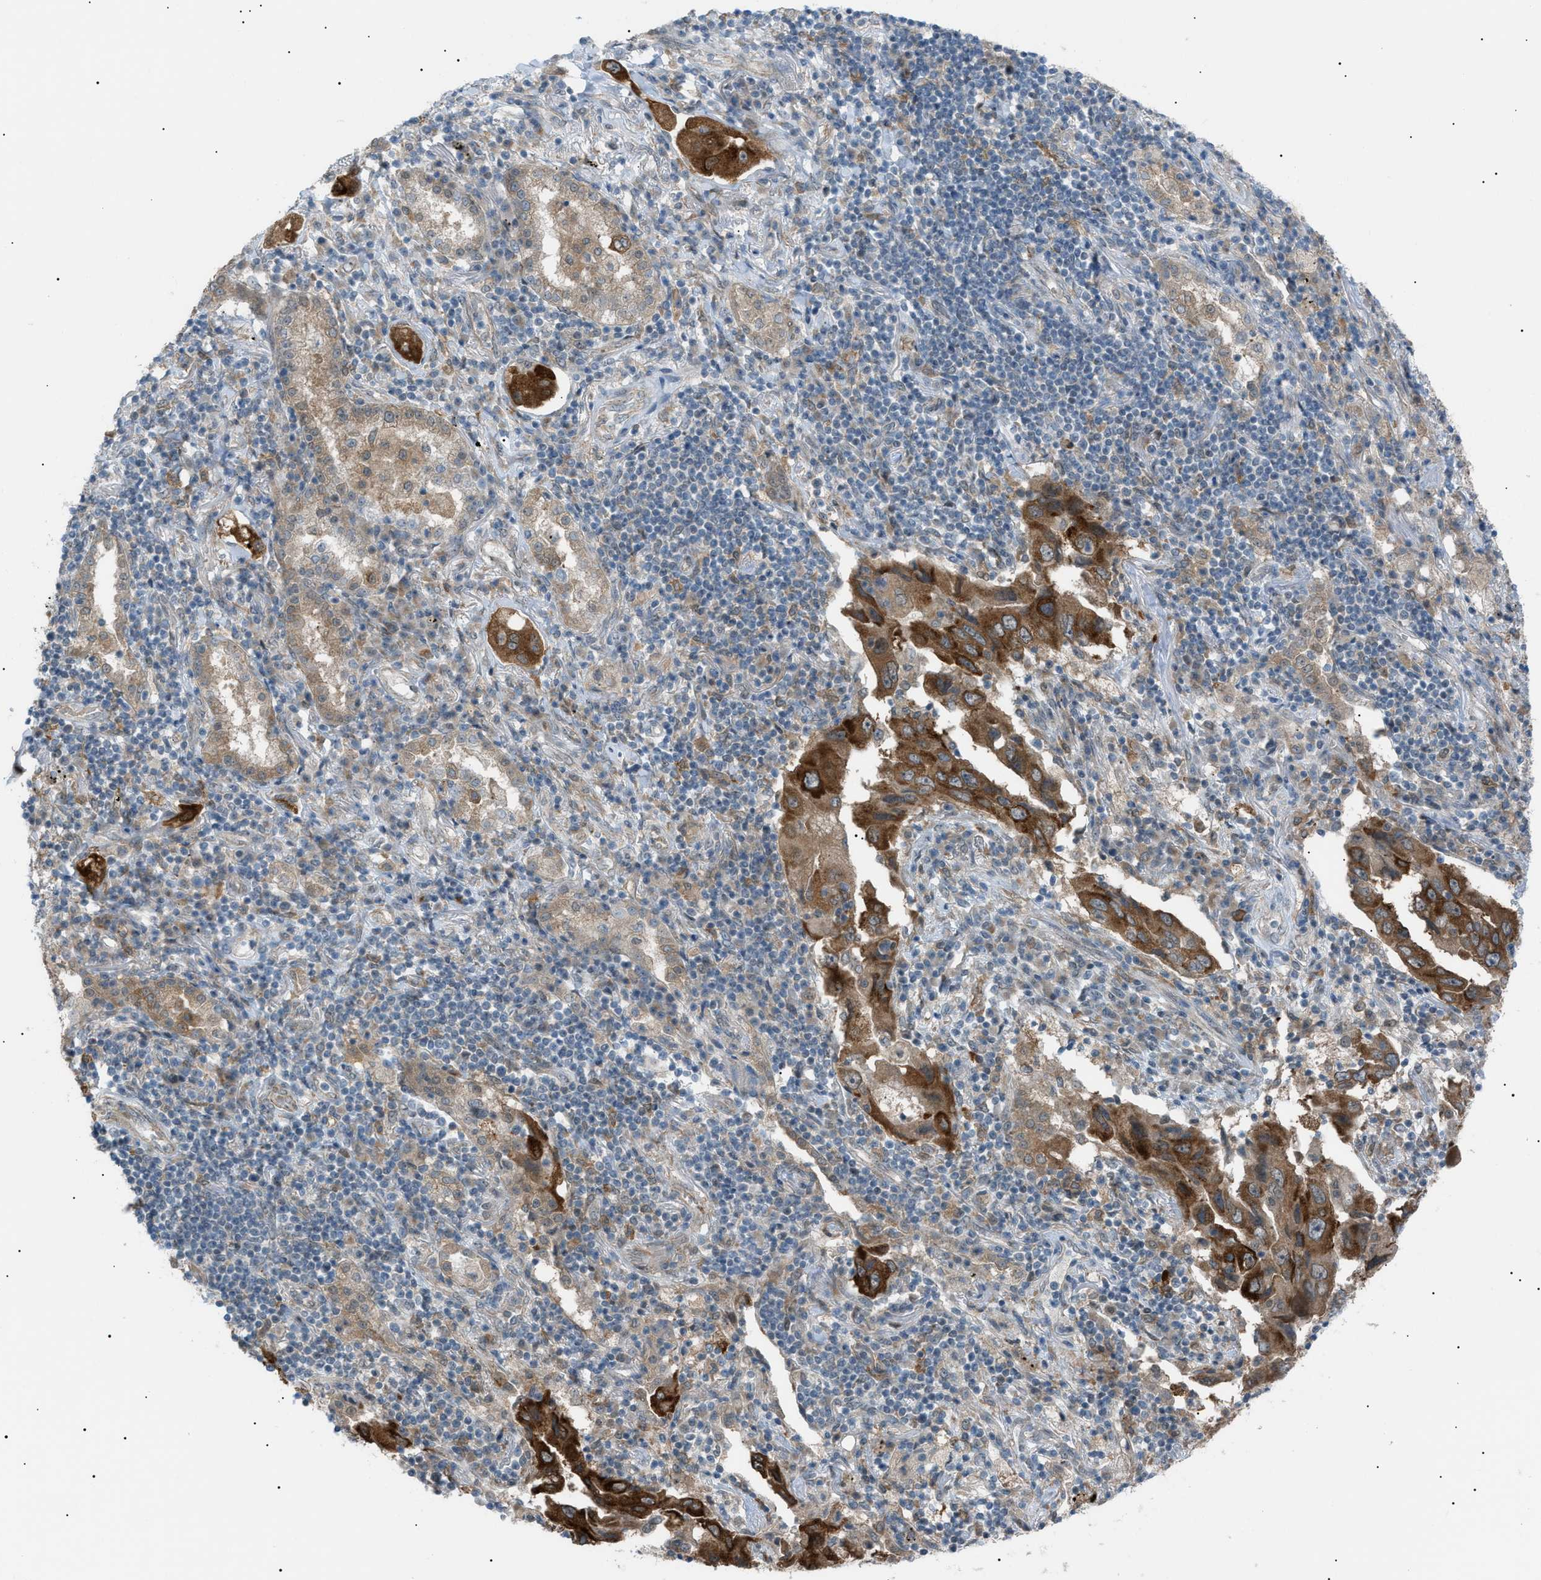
{"staining": {"intensity": "strong", "quantity": "25%-75%", "location": "cytoplasmic/membranous"}, "tissue": "lung cancer", "cell_type": "Tumor cells", "image_type": "cancer", "snomed": [{"axis": "morphology", "description": "Adenocarcinoma, NOS"}, {"axis": "topography", "description": "Lung"}], "caption": "Lung cancer stained with a brown dye exhibits strong cytoplasmic/membranous positive staining in about 25%-75% of tumor cells.", "gene": "LPIN2", "patient": {"sex": "female", "age": 65}}